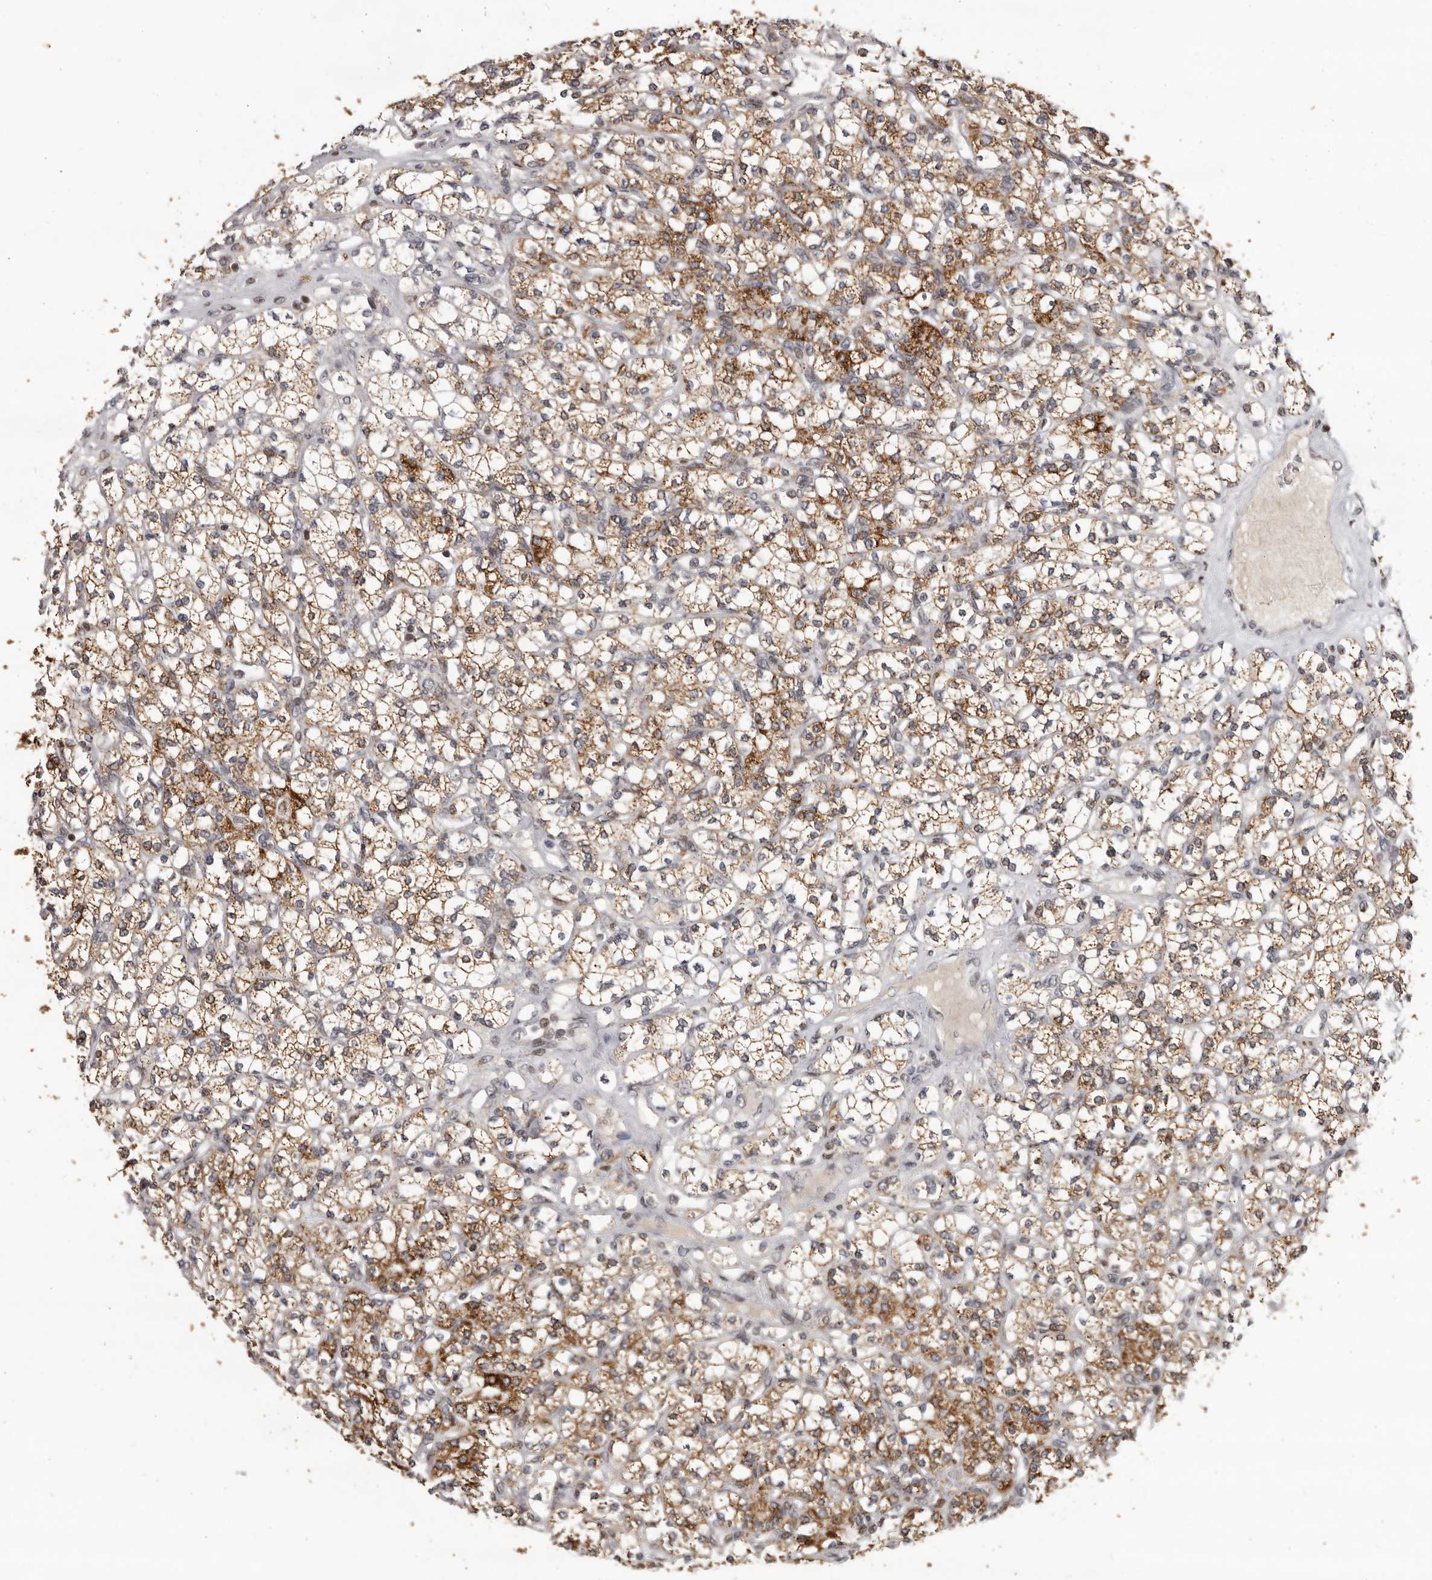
{"staining": {"intensity": "moderate", "quantity": ">75%", "location": "cytoplasmic/membranous"}, "tissue": "renal cancer", "cell_type": "Tumor cells", "image_type": "cancer", "snomed": [{"axis": "morphology", "description": "Adenocarcinoma, NOS"}, {"axis": "topography", "description": "Kidney"}], "caption": "Immunohistochemistry (DAB (3,3'-diaminobenzidine)) staining of adenocarcinoma (renal) displays moderate cytoplasmic/membranous protein positivity in approximately >75% of tumor cells.", "gene": "C17orf99", "patient": {"sex": "male", "age": 77}}